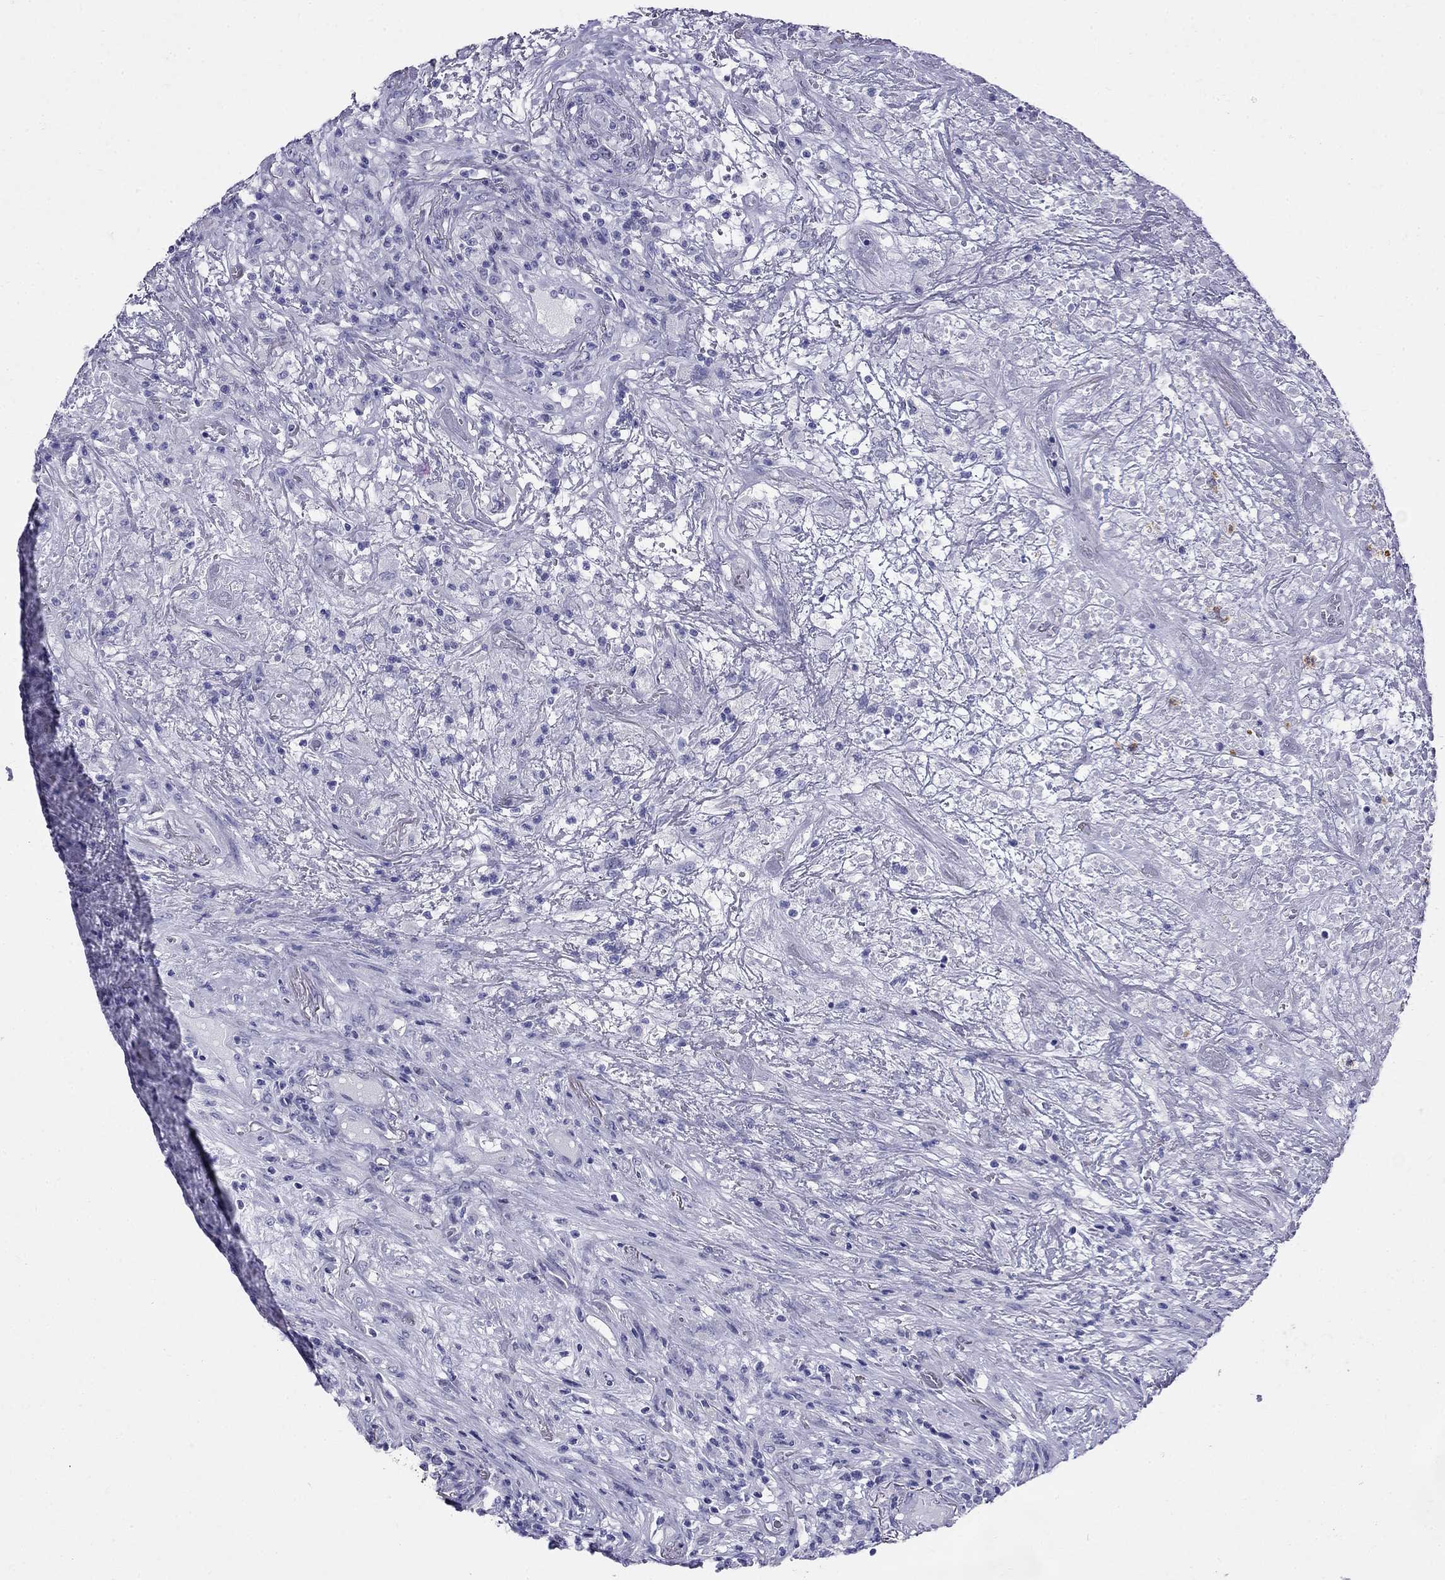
{"staining": {"intensity": "negative", "quantity": "none", "location": "none"}, "tissue": "lymphoma", "cell_type": "Tumor cells", "image_type": "cancer", "snomed": [{"axis": "morphology", "description": "Malignant lymphoma, non-Hodgkin's type, High grade"}, {"axis": "topography", "description": "Lung"}], "caption": "Tumor cells are negative for protein expression in human malignant lymphoma, non-Hodgkin's type (high-grade).", "gene": "PPP1R36", "patient": {"sex": "male", "age": 79}}